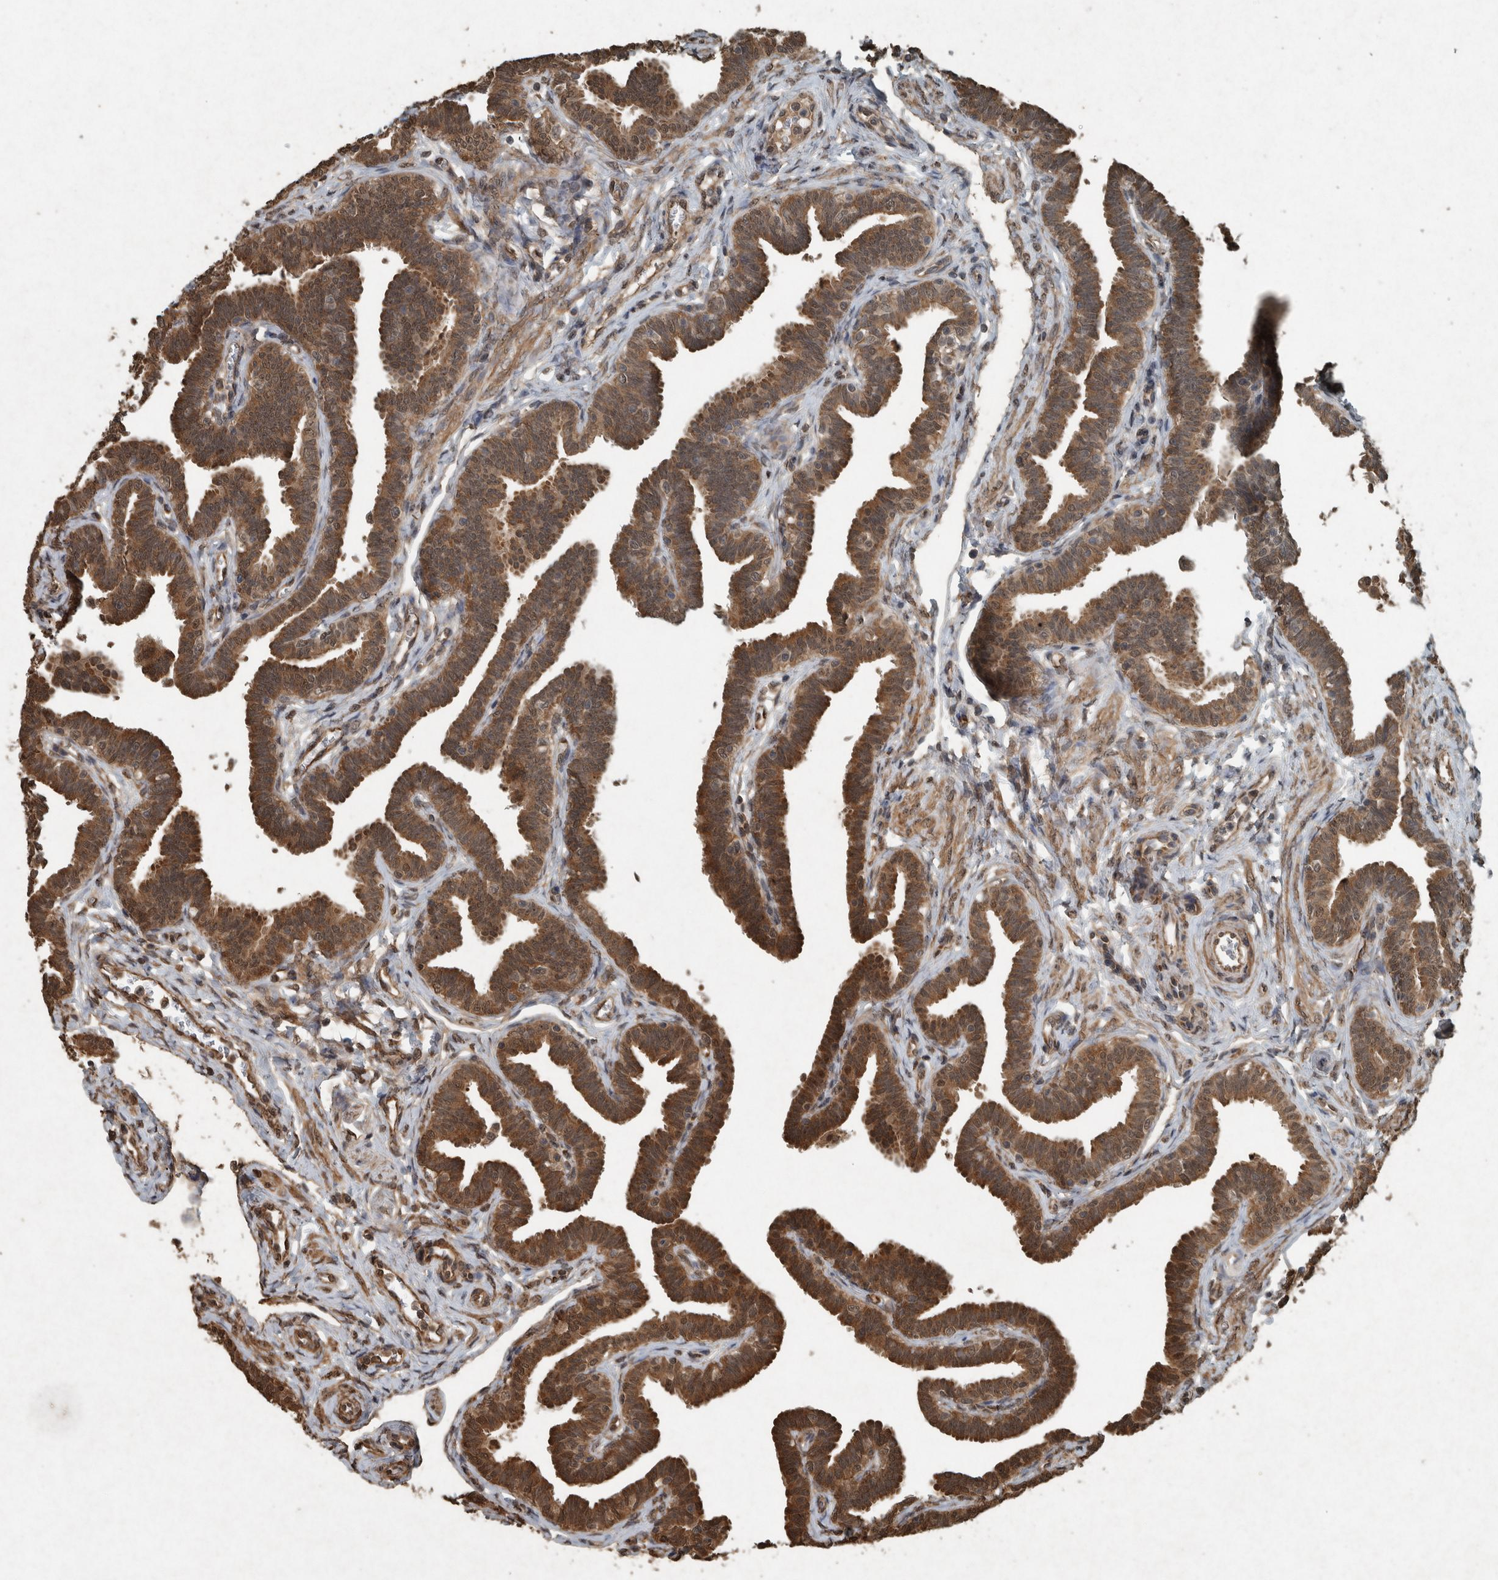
{"staining": {"intensity": "moderate", "quantity": ">75%", "location": "cytoplasmic/membranous,nuclear"}, "tissue": "fallopian tube", "cell_type": "Glandular cells", "image_type": "normal", "snomed": [{"axis": "morphology", "description": "Normal tissue, NOS"}, {"axis": "topography", "description": "Fallopian tube"}, {"axis": "topography", "description": "Ovary"}], "caption": "Normal fallopian tube displays moderate cytoplasmic/membranous,nuclear positivity in approximately >75% of glandular cells, visualized by immunohistochemistry. The protein is shown in brown color, while the nuclei are stained blue.", "gene": "ARHGEF12", "patient": {"sex": "female", "age": 23}}